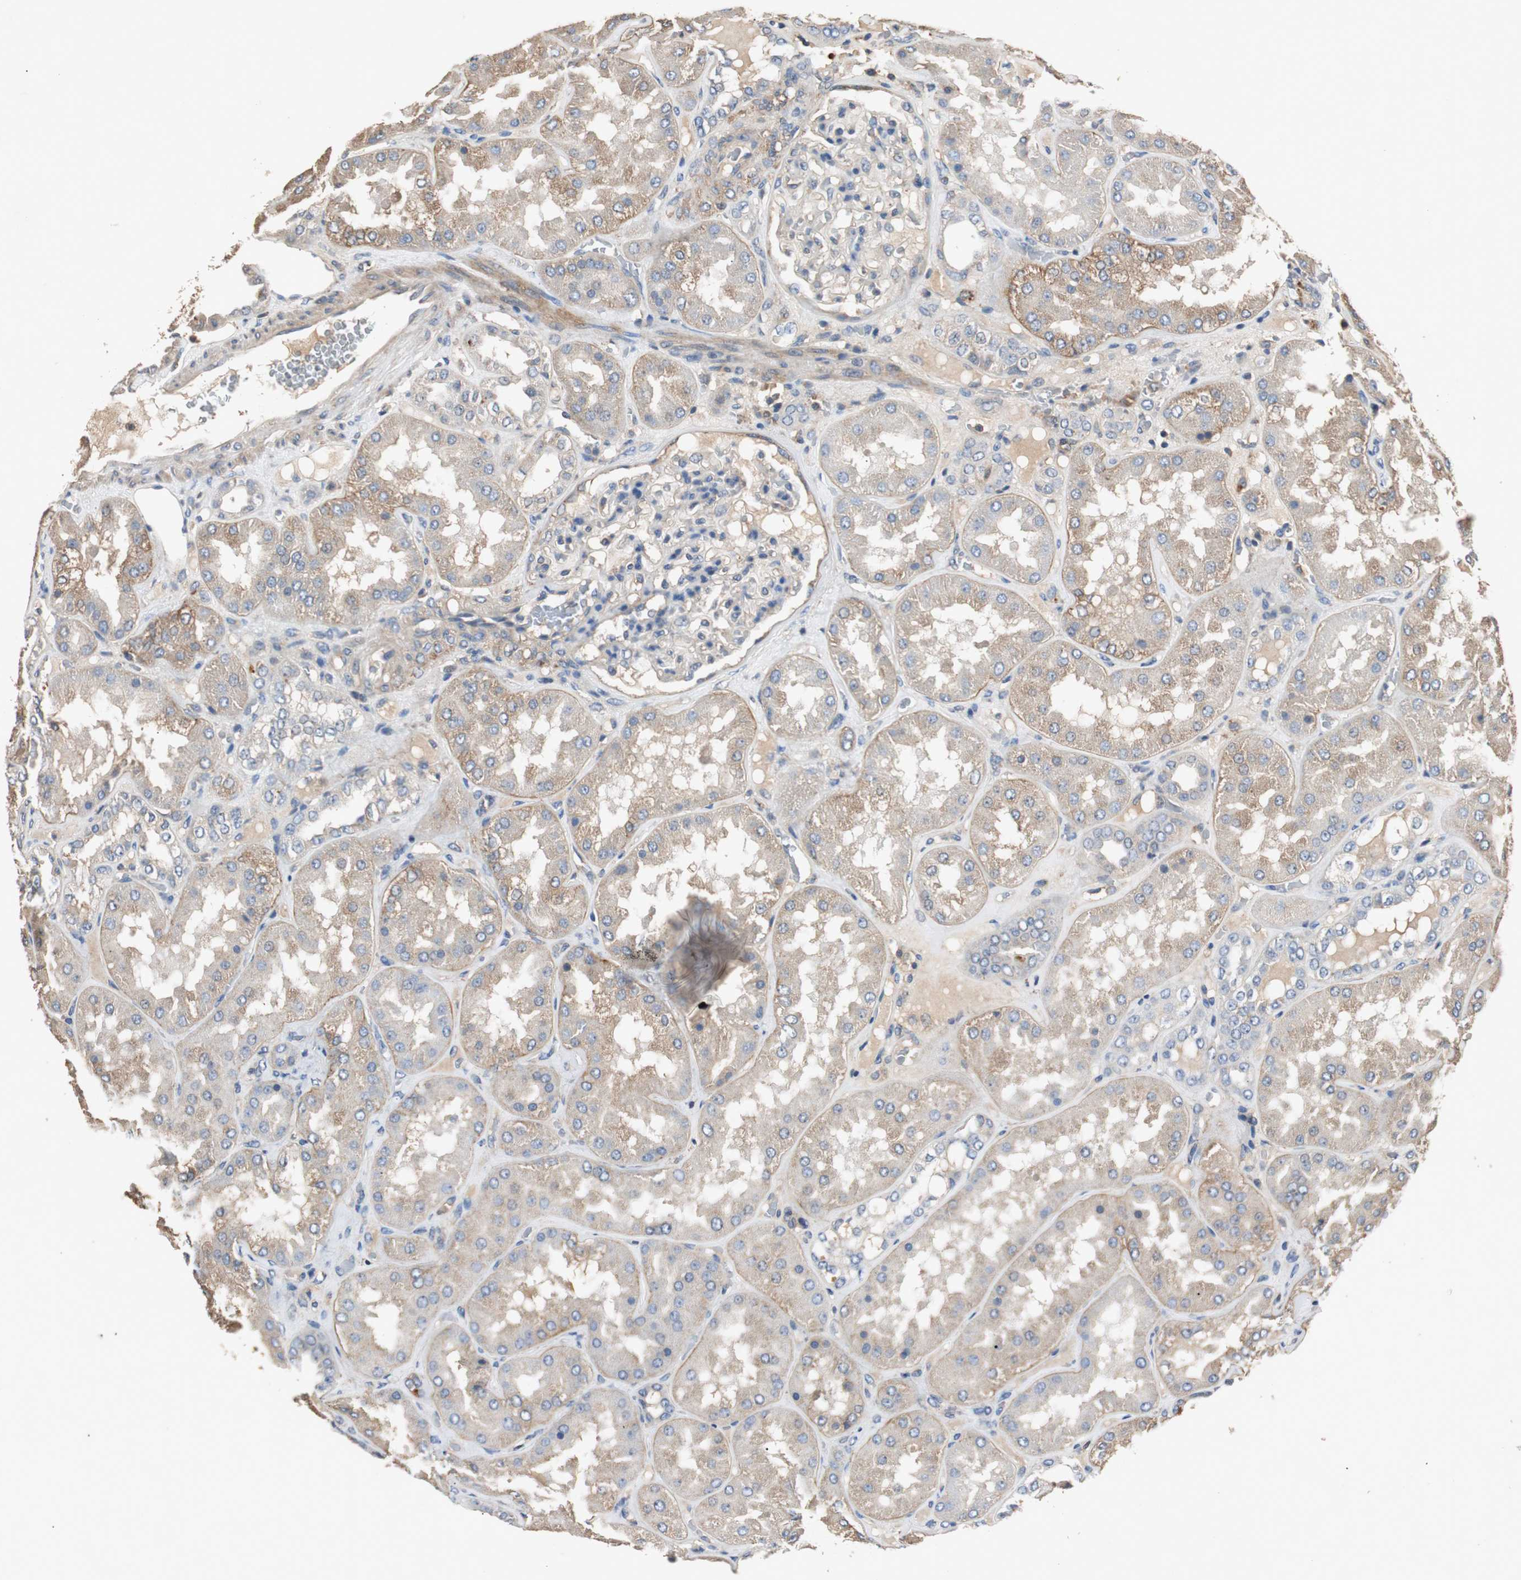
{"staining": {"intensity": "weak", "quantity": "<25%", "location": "cytoplasmic/membranous"}, "tissue": "kidney", "cell_type": "Cells in glomeruli", "image_type": "normal", "snomed": [{"axis": "morphology", "description": "Normal tissue, NOS"}, {"axis": "topography", "description": "Kidney"}], "caption": "The IHC photomicrograph has no significant positivity in cells in glomeruli of kidney. Brightfield microscopy of immunohistochemistry stained with DAB (brown) and hematoxylin (blue), captured at high magnification.", "gene": "TNFRSF14", "patient": {"sex": "female", "age": 56}}